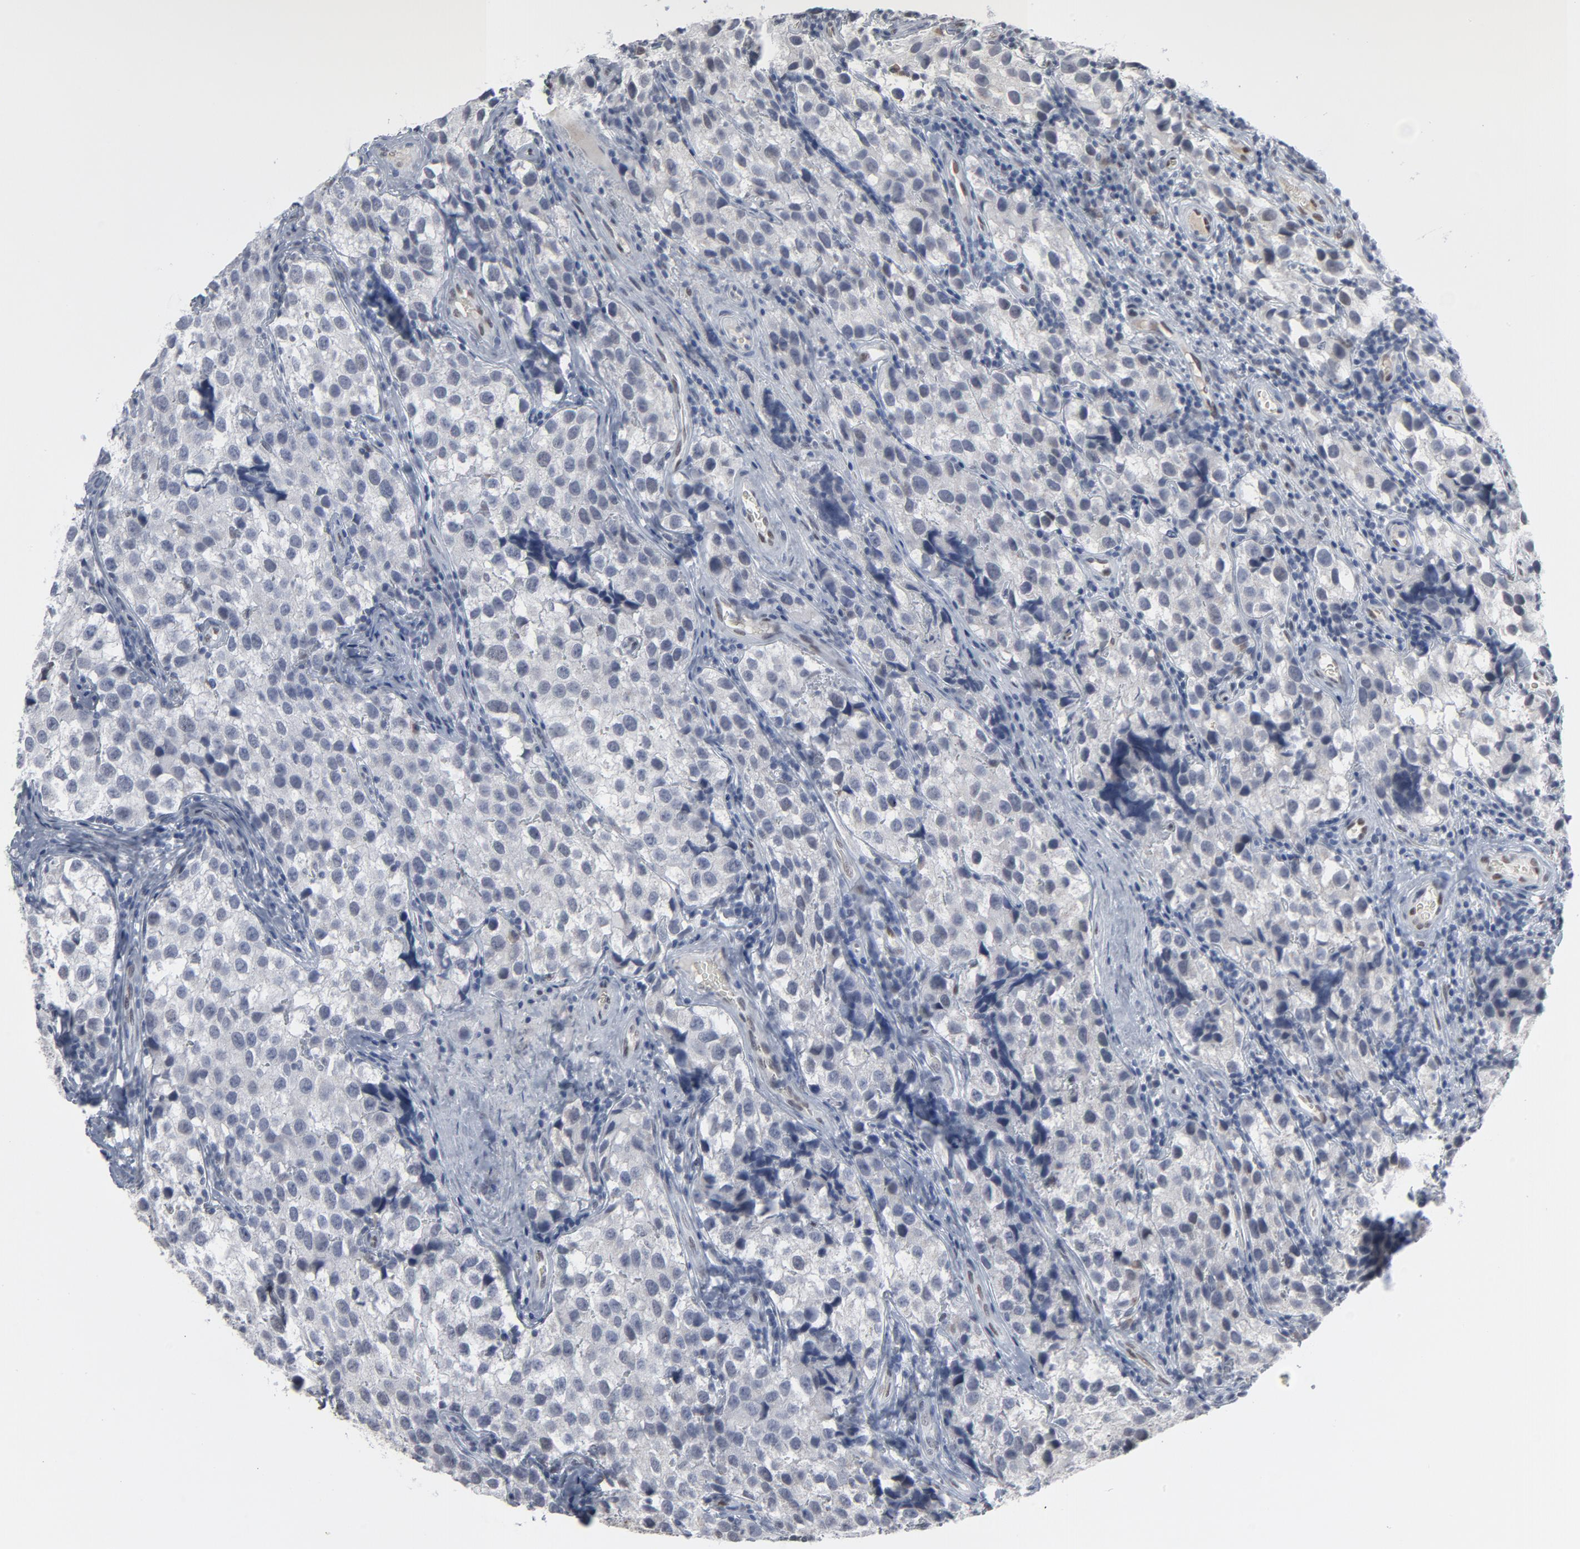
{"staining": {"intensity": "negative", "quantity": "none", "location": "none"}, "tissue": "testis cancer", "cell_type": "Tumor cells", "image_type": "cancer", "snomed": [{"axis": "morphology", "description": "Seminoma, NOS"}, {"axis": "topography", "description": "Testis"}], "caption": "A histopathology image of testis cancer stained for a protein displays no brown staining in tumor cells.", "gene": "ATF7", "patient": {"sex": "male", "age": 39}}